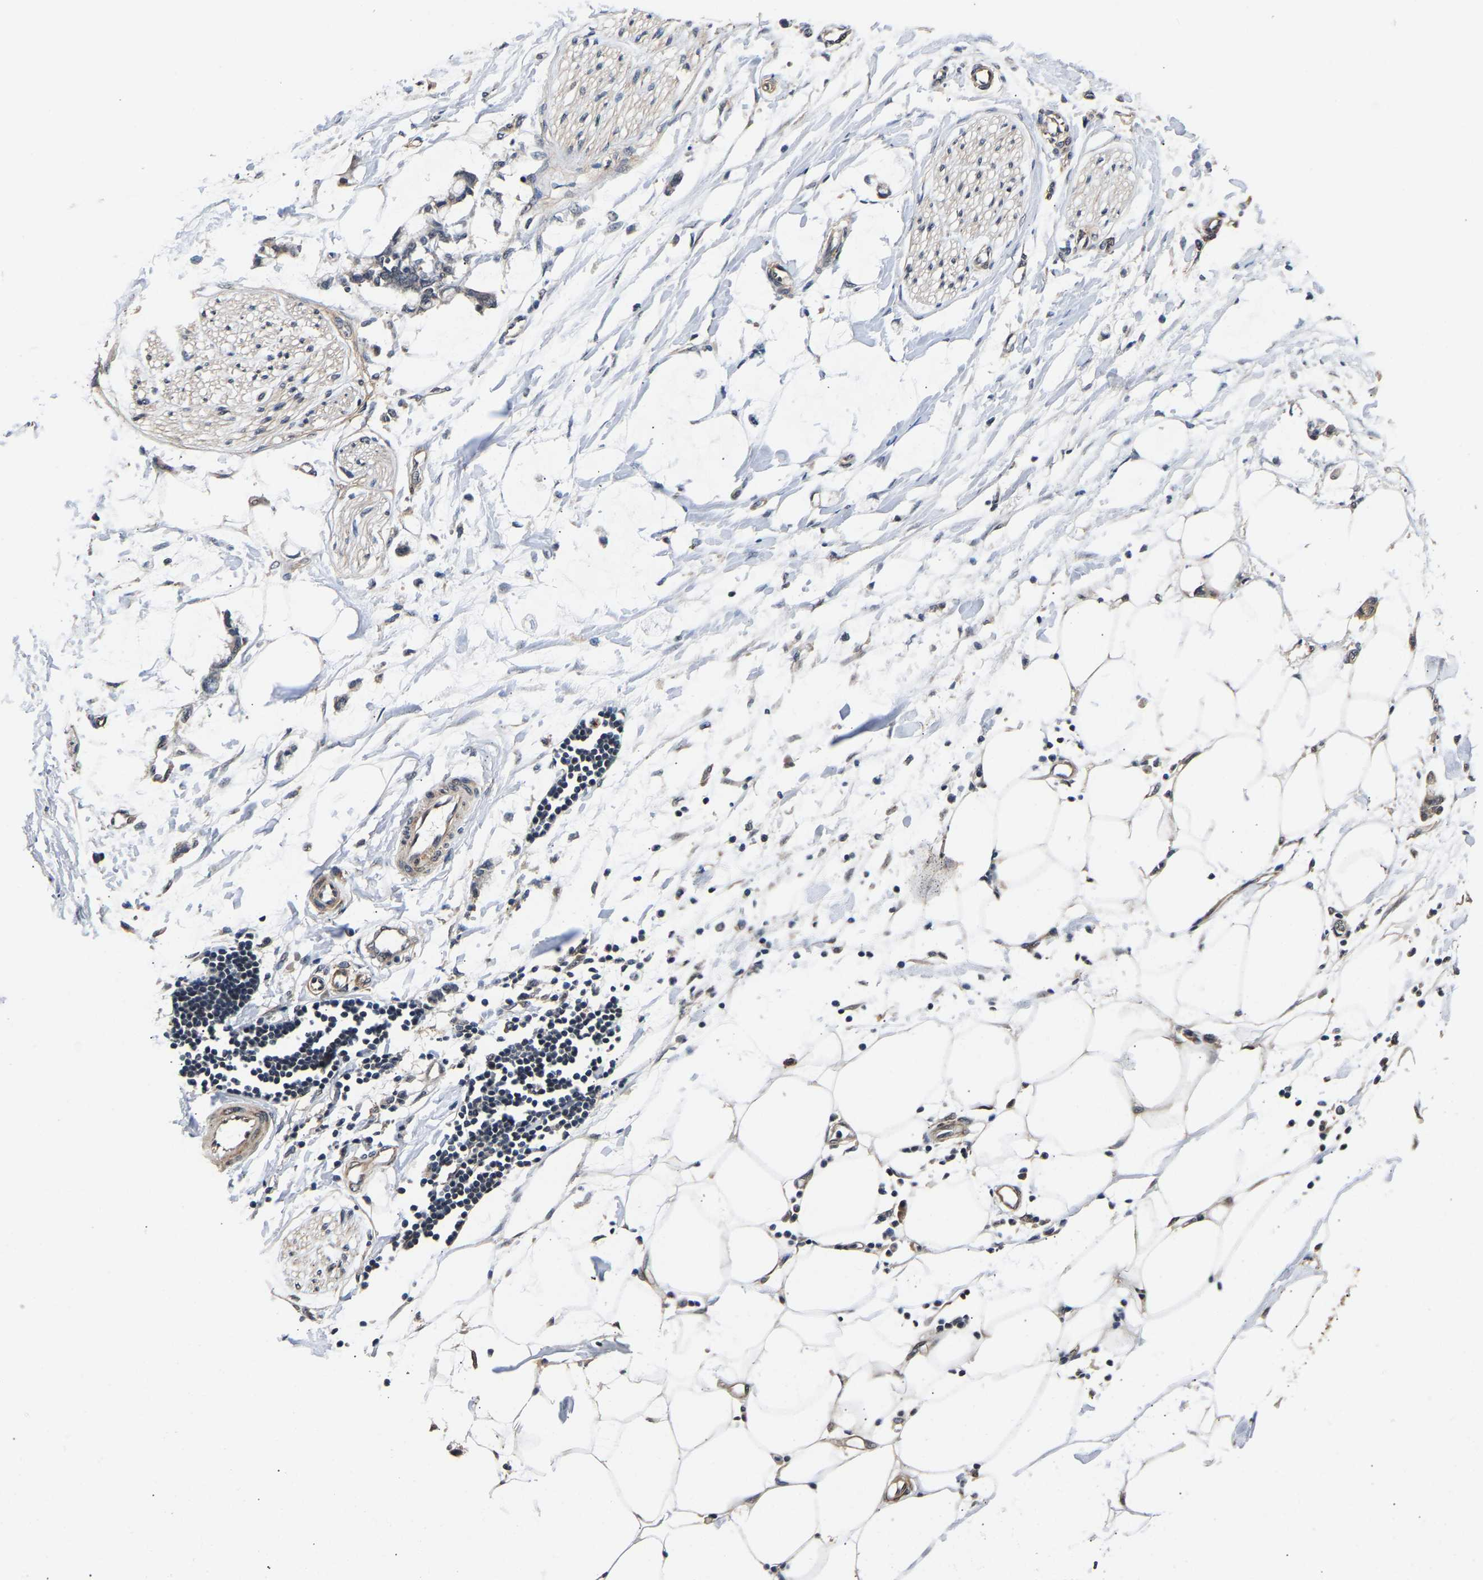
{"staining": {"intensity": "negative", "quantity": "none", "location": "none"}, "tissue": "adipose tissue", "cell_type": "Adipocytes", "image_type": "normal", "snomed": [{"axis": "morphology", "description": "Normal tissue, NOS"}, {"axis": "morphology", "description": "Adenocarcinoma, NOS"}, {"axis": "topography", "description": "Colon"}, {"axis": "topography", "description": "Peripheral nerve tissue"}], "caption": "Immunohistochemical staining of normal human adipose tissue exhibits no significant positivity in adipocytes. (DAB (3,3'-diaminobenzidine) immunohistochemistry, high magnification).", "gene": "METTL16", "patient": {"sex": "male", "age": 14}}